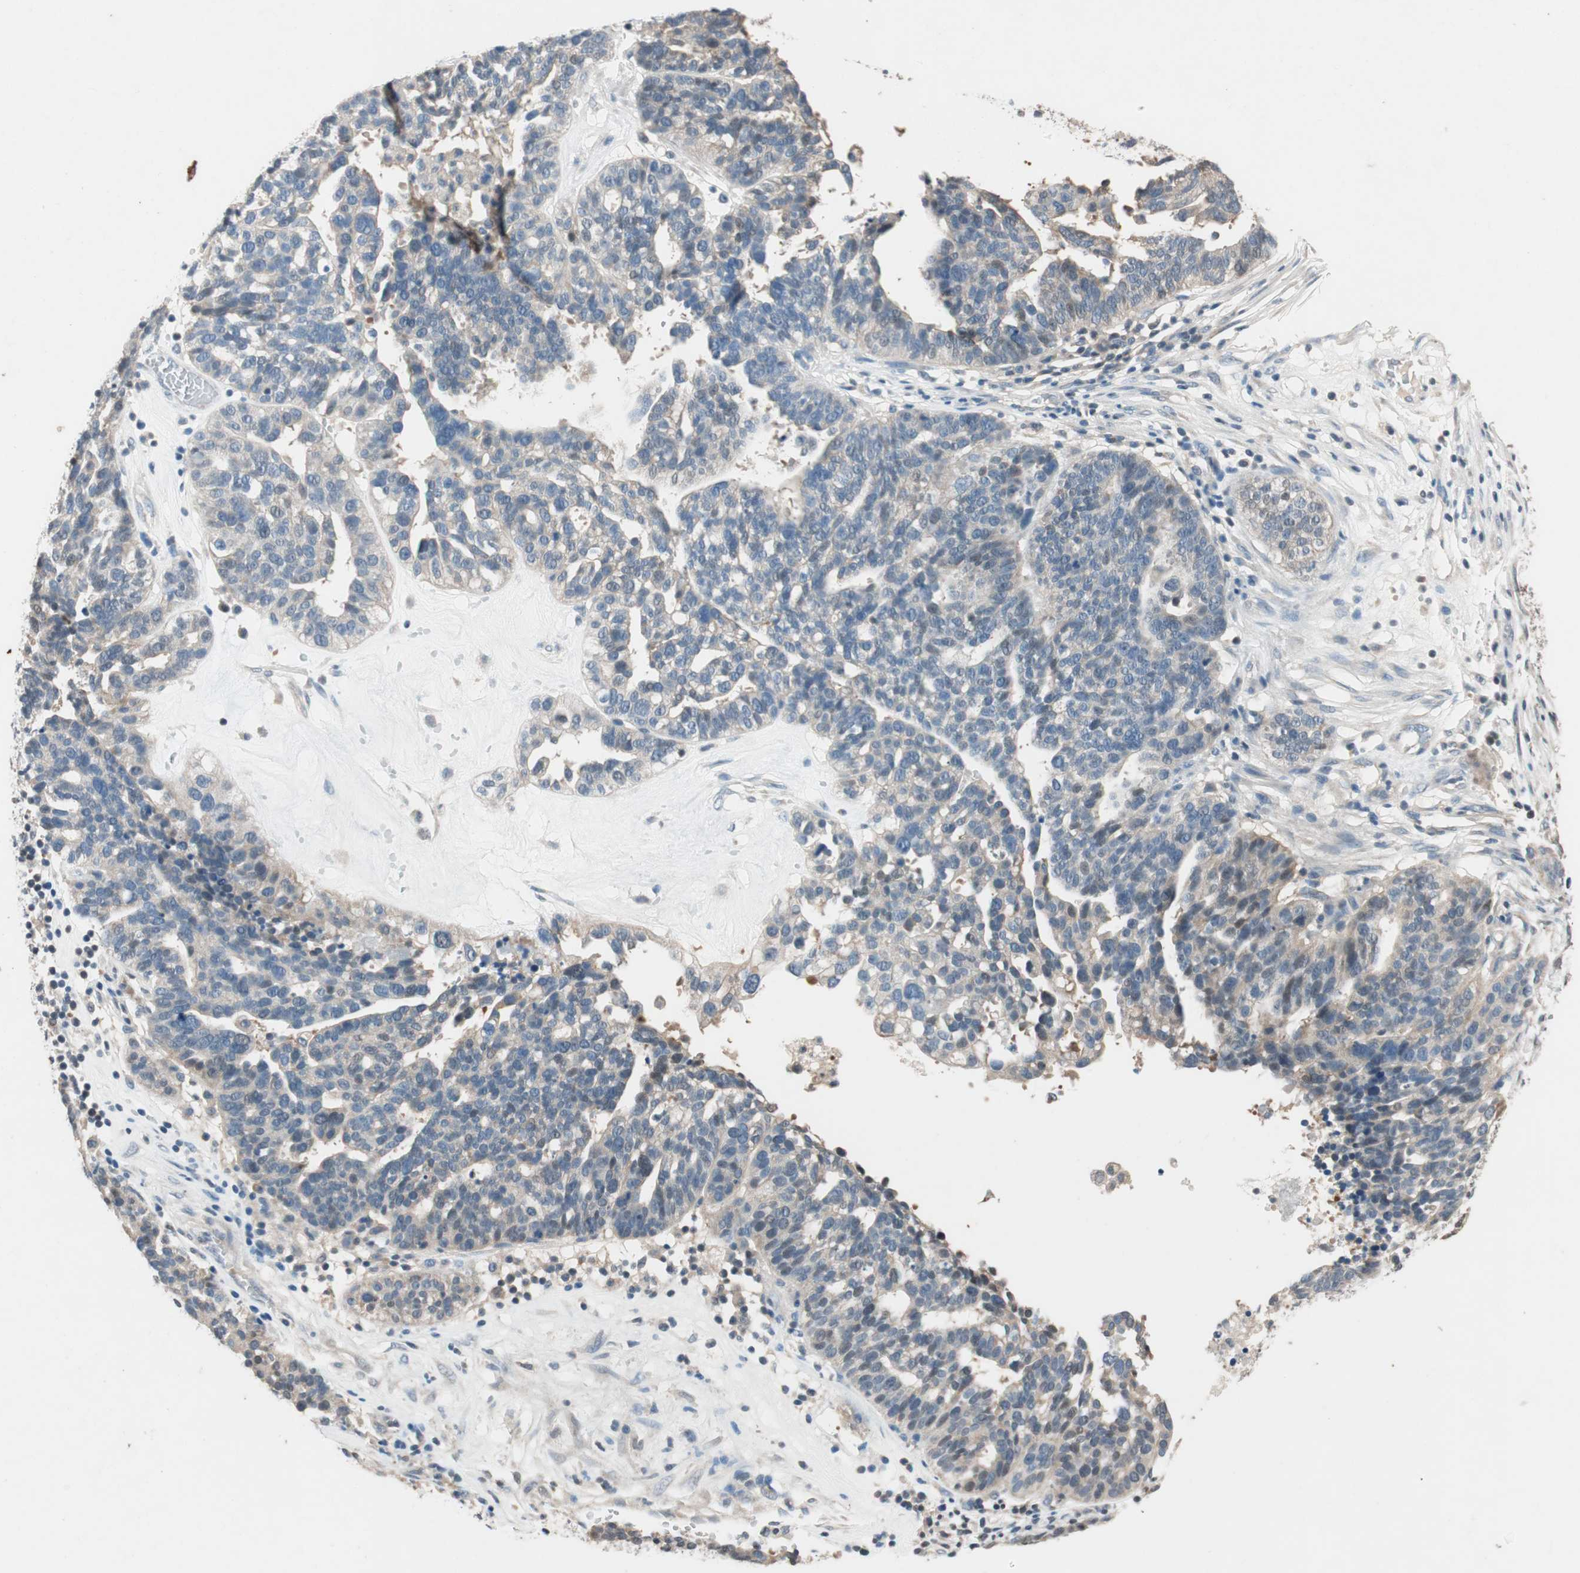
{"staining": {"intensity": "negative", "quantity": "none", "location": "none"}, "tissue": "ovarian cancer", "cell_type": "Tumor cells", "image_type": "cancer", "snomed": [{"axis": "morphology", "description": "Cystadenocarcinoma, serous, NOS"}, {"axis": "topography", "description": "Ovary"}], "caption": "Immunohistochemical staining of serous cystadenocarcinoma (ovarian) reveals no significant staining in tumor cells.", "gene": "SERPINB5", "patient": {"sex": "female", "age": 59}}